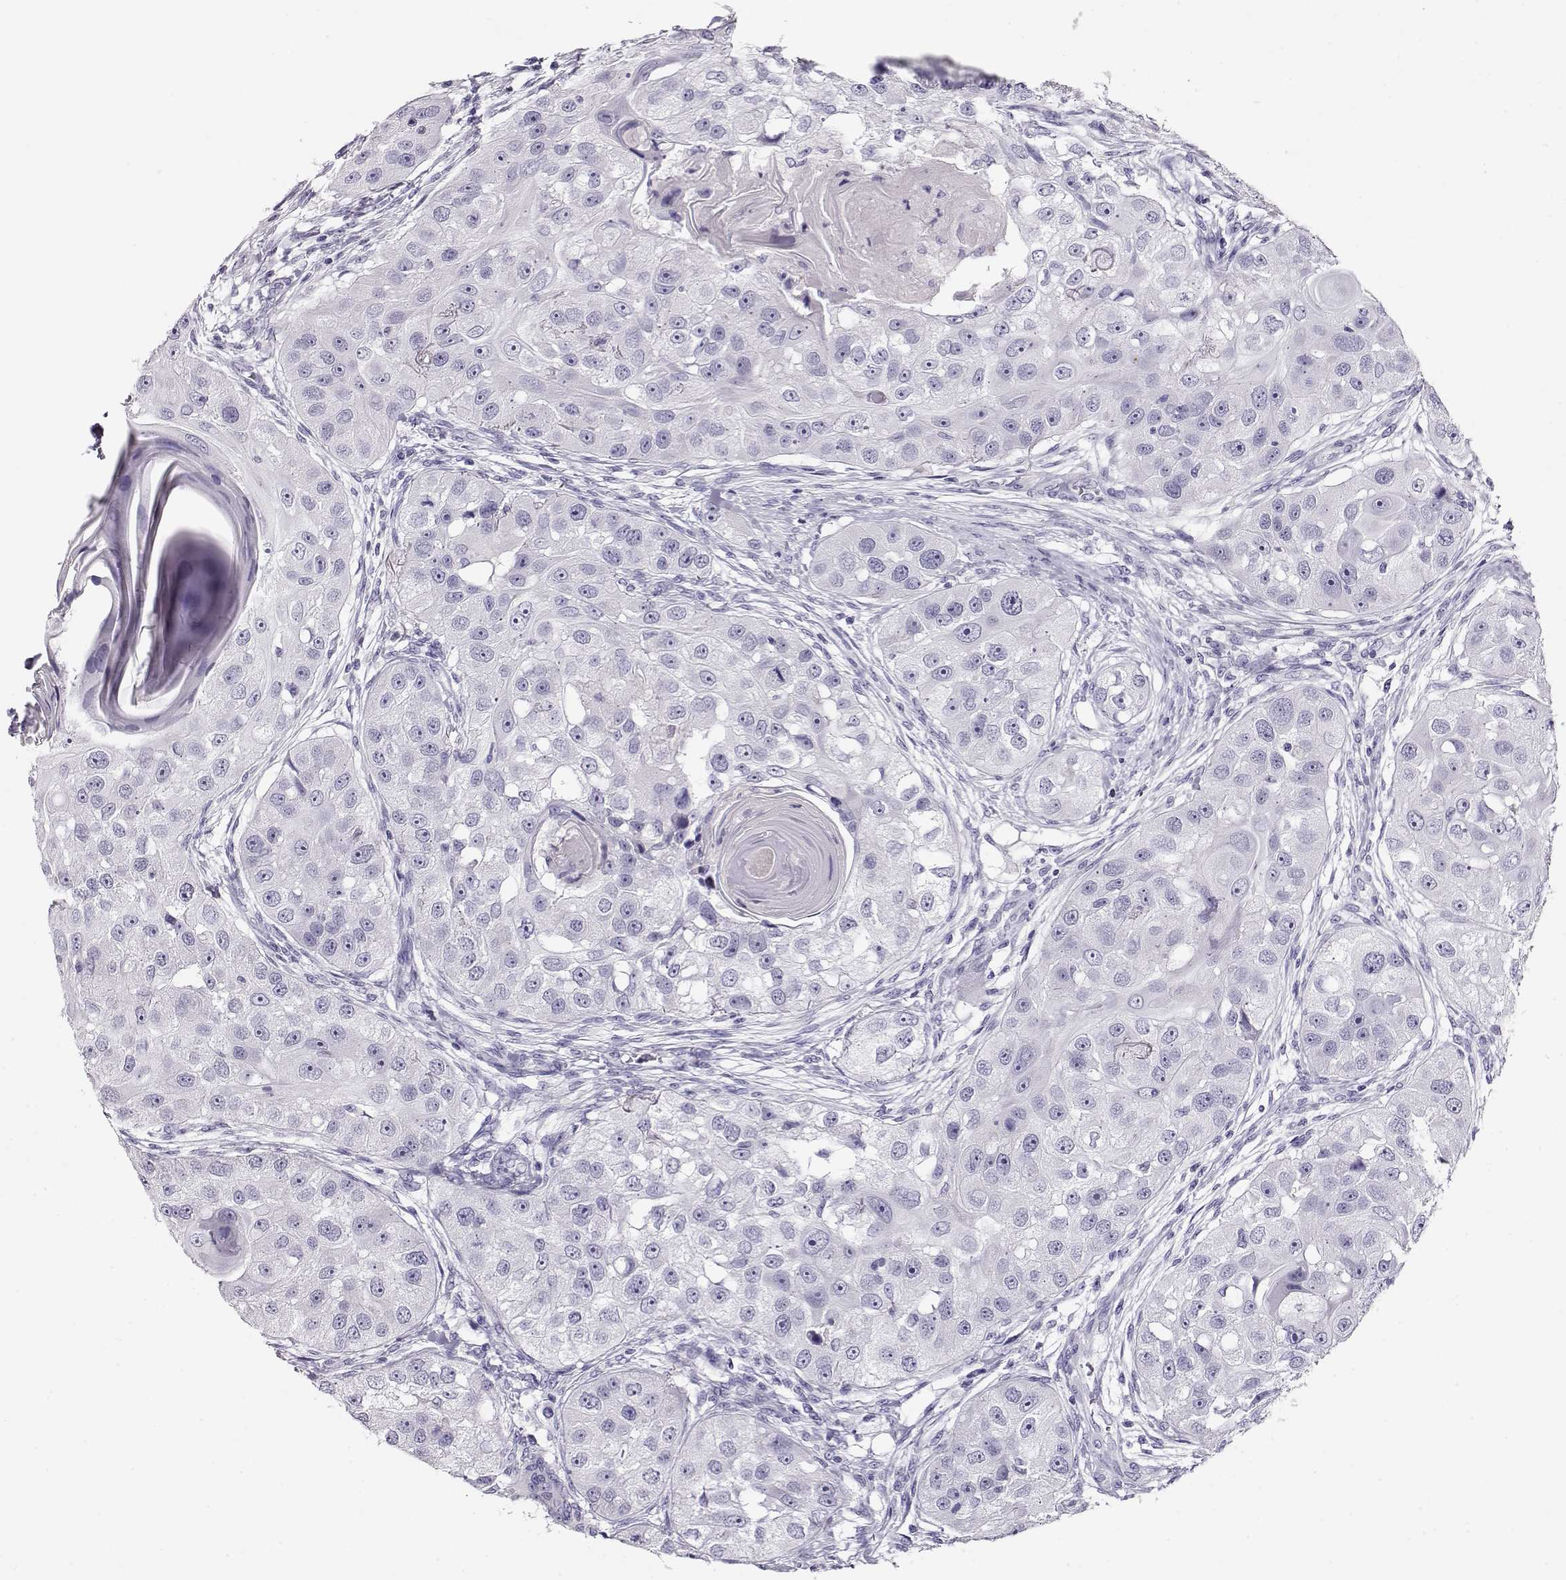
{"staining": {"intensity": "negative", "quantity": "none", "location": "none"}, "tissue": "head and neck cancer", "cell_type": "Tumor cells", "image_type": "cancer", "snomed": [{"axis": "morphology", "description": "Squamous cell carcinoma, NOS"}, {"axis": "topography", "description": "Head-Neck"}], "caption": "Micrograph shows no protein positivity in tumor cells of head and neck cancer (squamous cell carcinoma) tissue.", "gene": "ACTN2", "patient": {"sex": "male", "age": 51}}